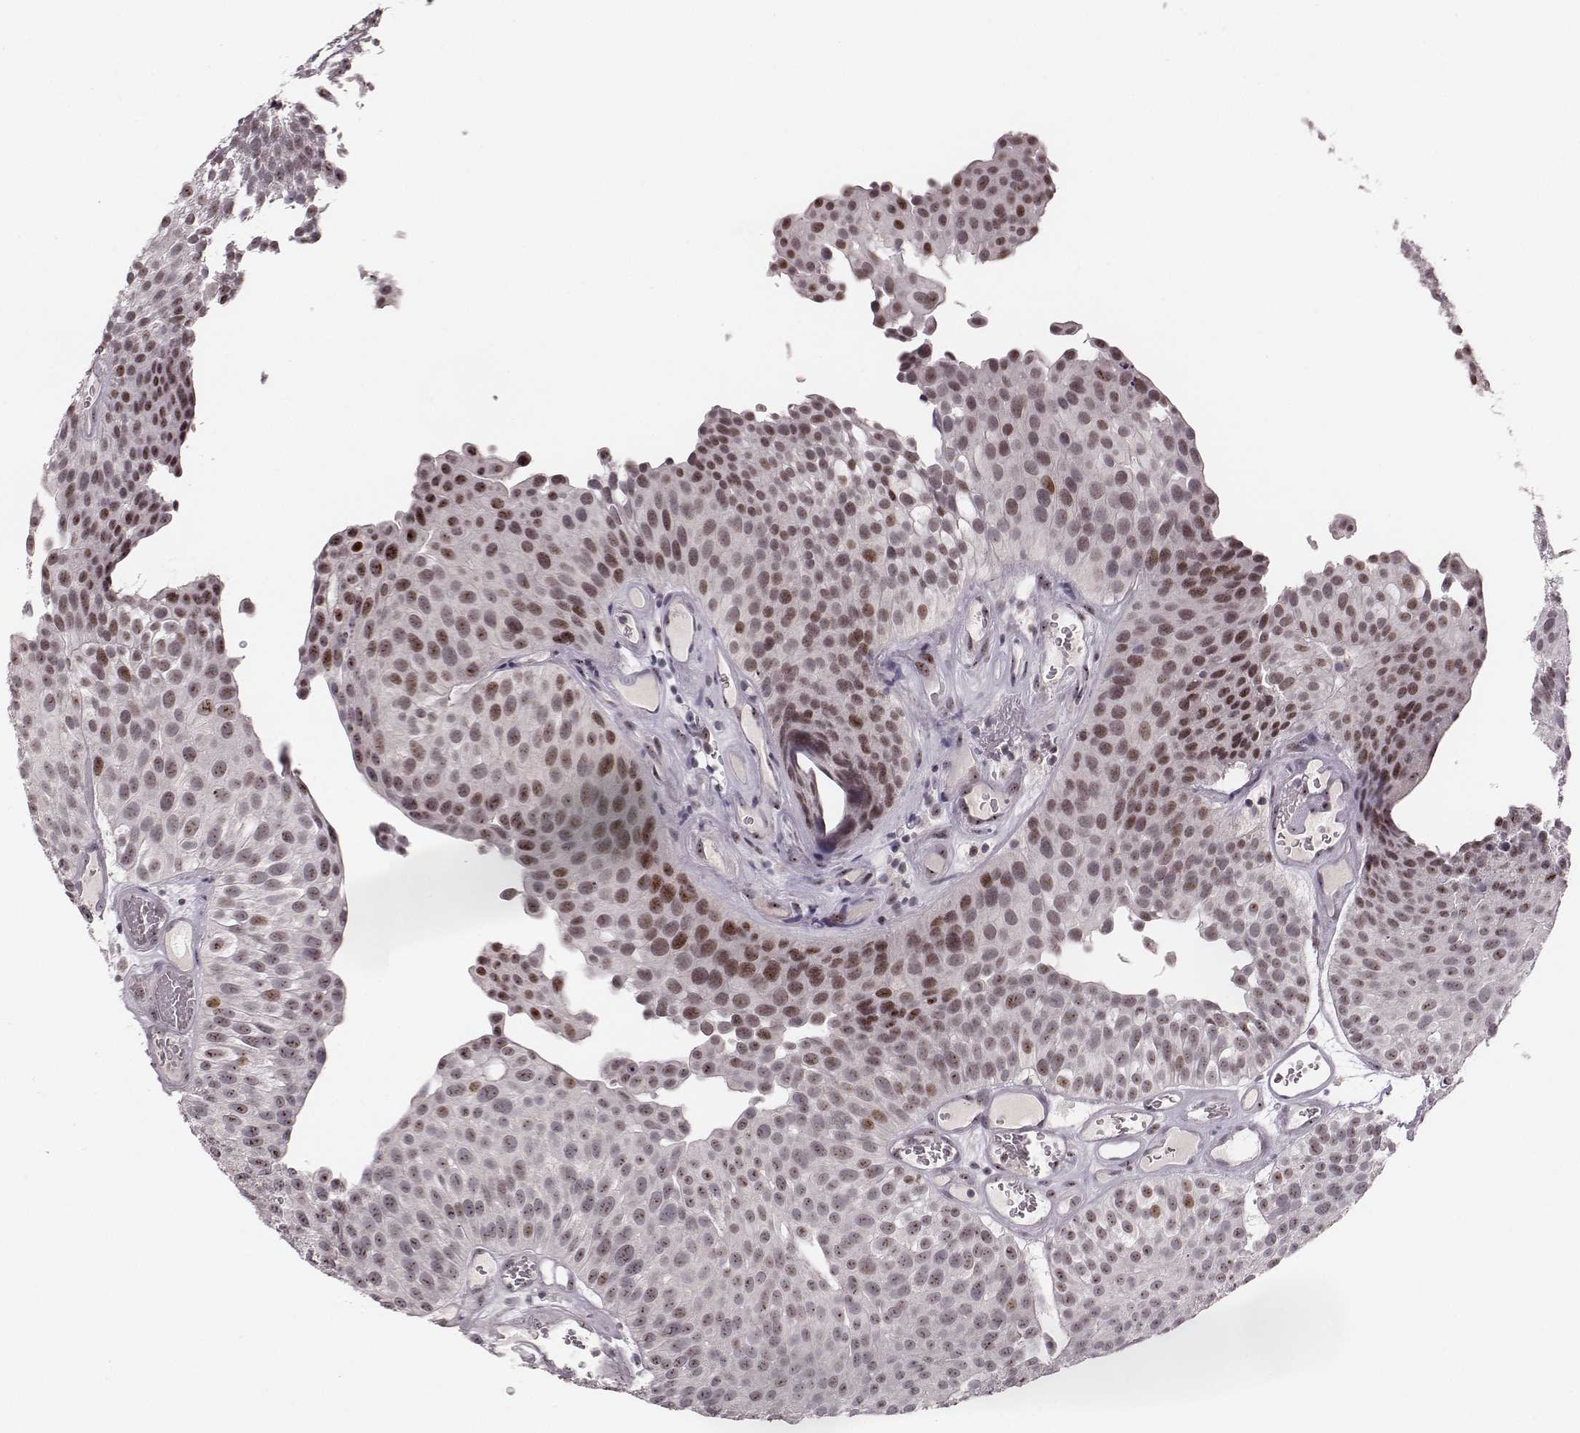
{"staining": {"intensity": "moderate", "quantity": ">75%", "location": "nuclear"}, "tissue": "urothelial cancer", "cell_type": "Tumor cells", "image_type": "cancer", "snomed": [{"axis": "morphology", "description": "Urothelial carcinoma, Low grade"}, {"axis": "topography", "description": "Urinary bladder"}], "caption": "Immunohistochemical staining of human low-grade urothelial carcinoma reveals medium levels of moderate nuclear positivity in about >75% of tumor cells.", "gene": "NOP56", "patient": {"sex": "female", "age": 87}}